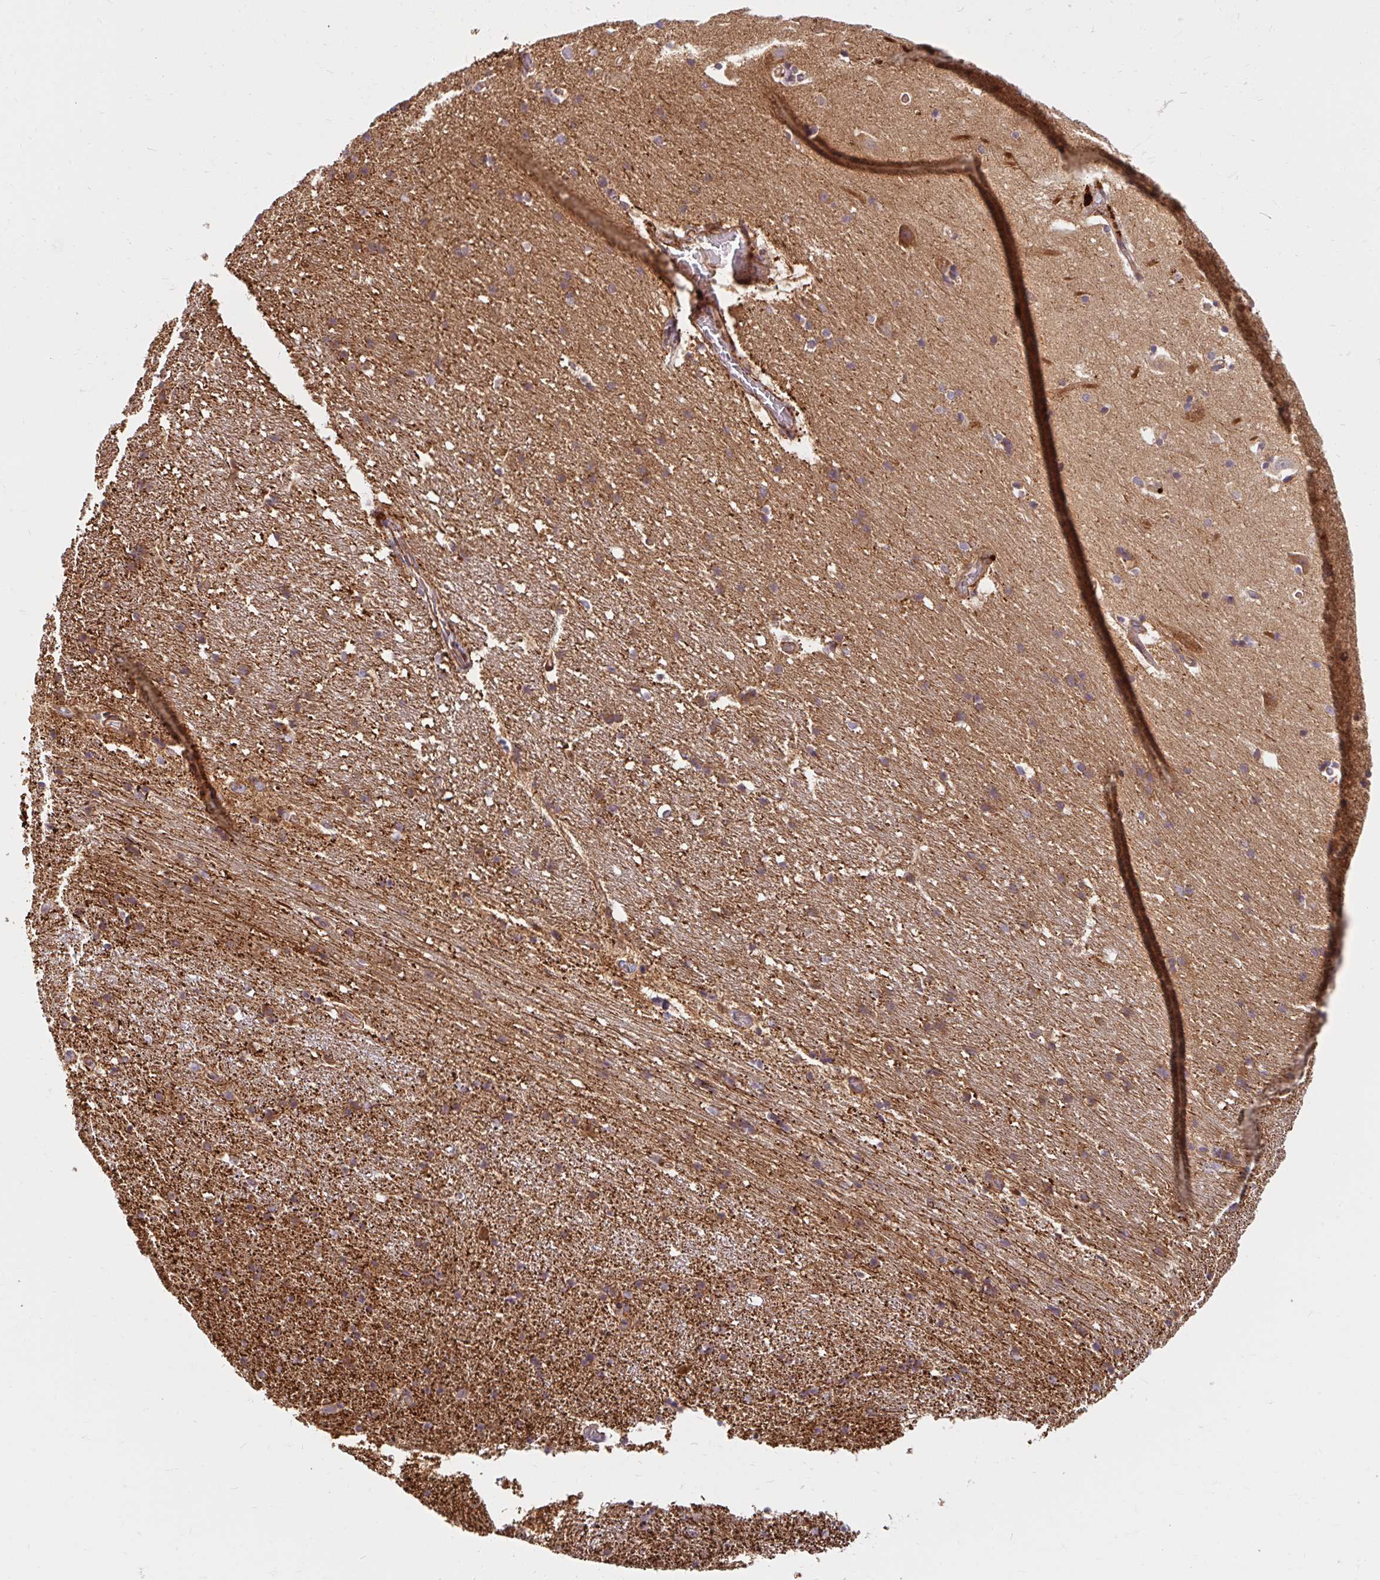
{"staining": {"intensity": "moderate", "quantity": ">75%", "location": "cytoplasmic/membranous"}, "tissue": "hippocampus", "cell_type": "Glial cells", "image_type": "normal", "snomed": [{"axis": "morphology", "description": "Normal tissue, NOS"}, {"axis": "topography", "description": "Hippocampus"}], "caption": "A micrograph of human hippocampus stained for a protein shows moderate cytoplasmic/membranous brown staining in glial cells. (Brightfield microscopy of DAB IHC at high magnification).", "gene": "BTF3", "patient": {"sex": "male", "age": 63}}